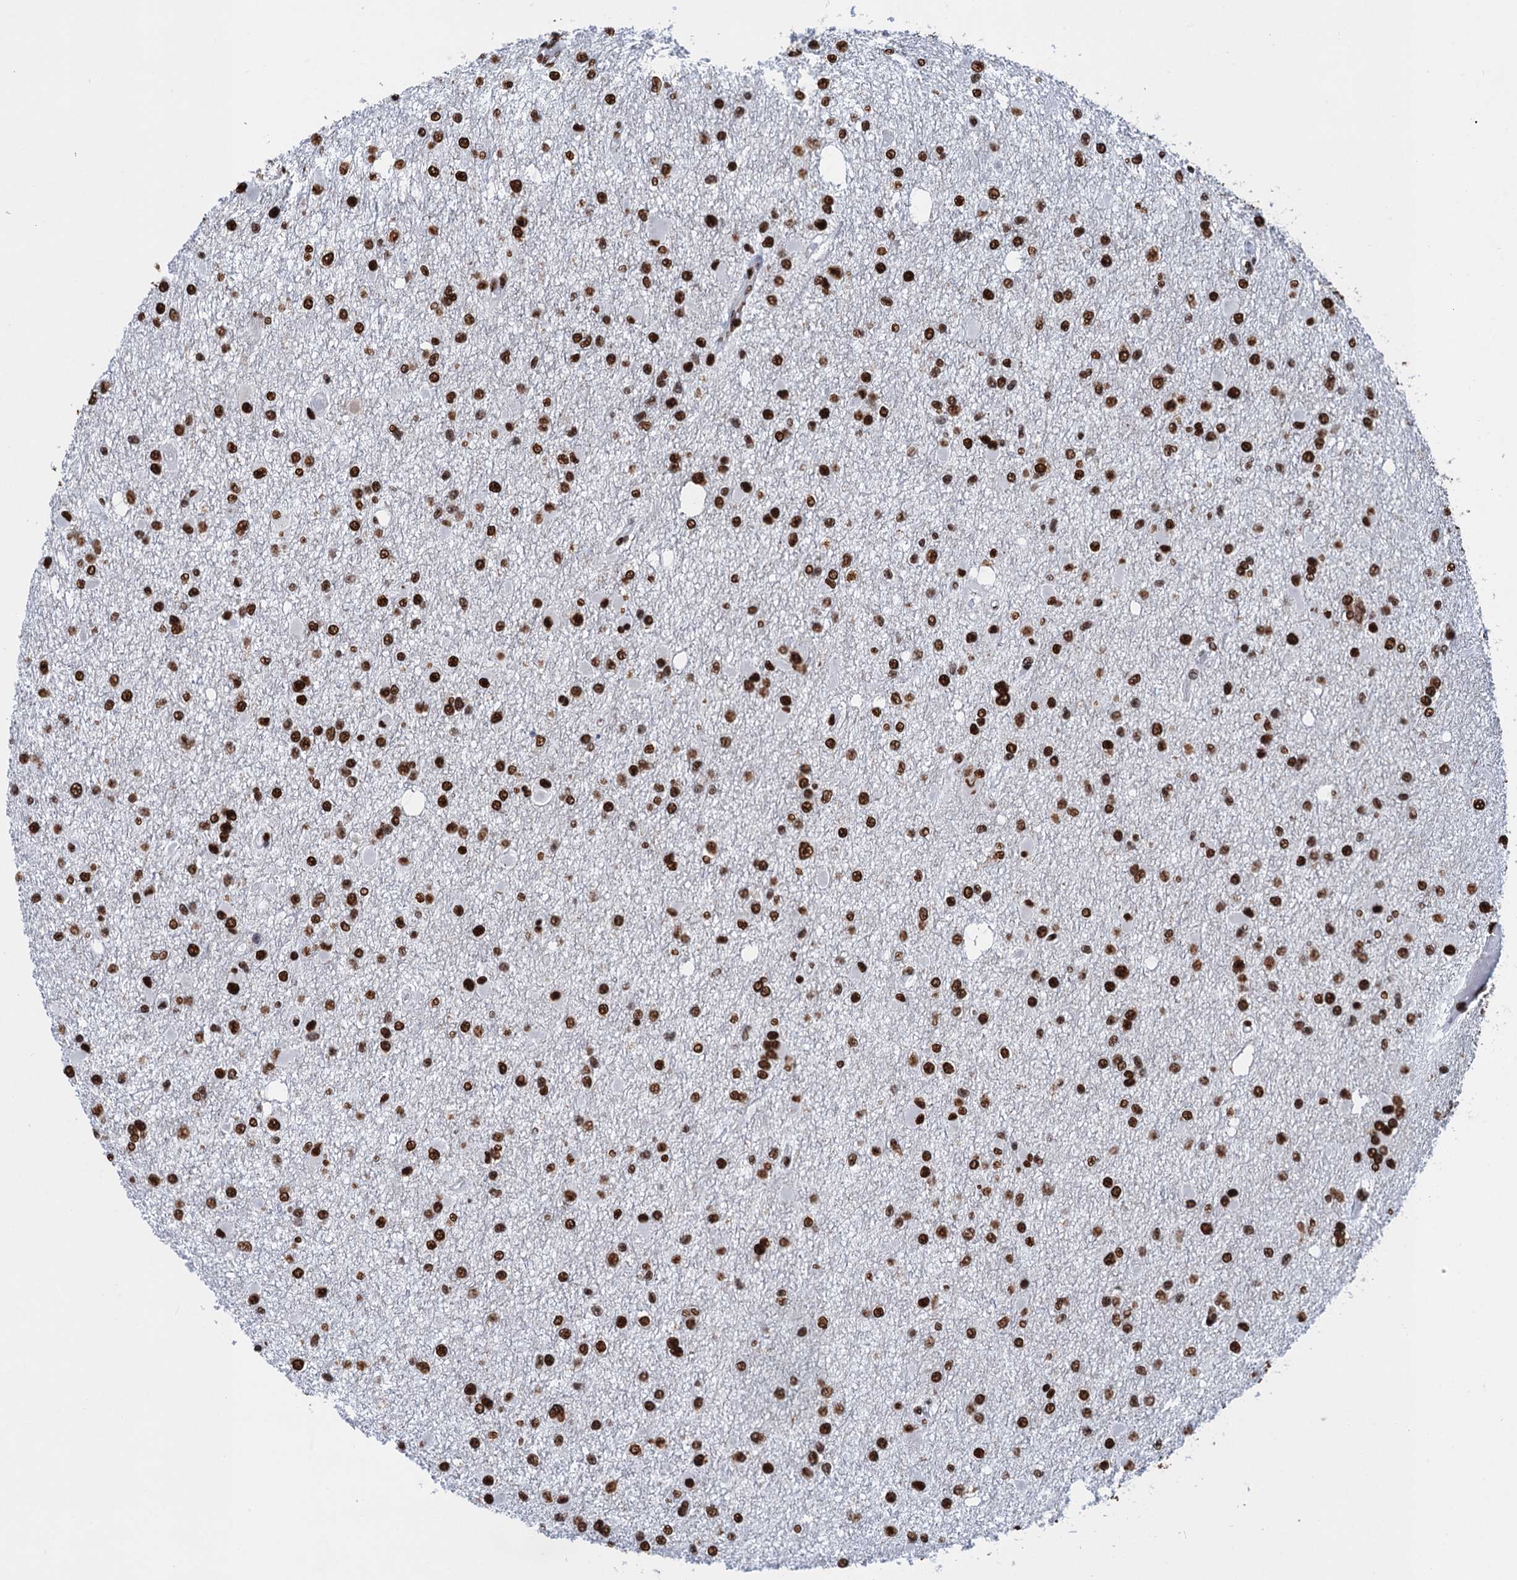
{"staining": {"intensity": "strong", "quantity": ">75%", "location": "nuclear"}, "tissue": "glioma", "cell_type": "Tumor cells", "image_type": "cancer", "snomed": [{"axis": "morphology", "description": "Glioma, malignant, Low grade"}, {"axis": "topography", "description": "Brain"}], "caption": "Low-grade glioma (malignant) stained with a protein marker shows strong staining in tumor cells.", "gene": "UBA2", "patient": {"sex": "female", "age": 22}}